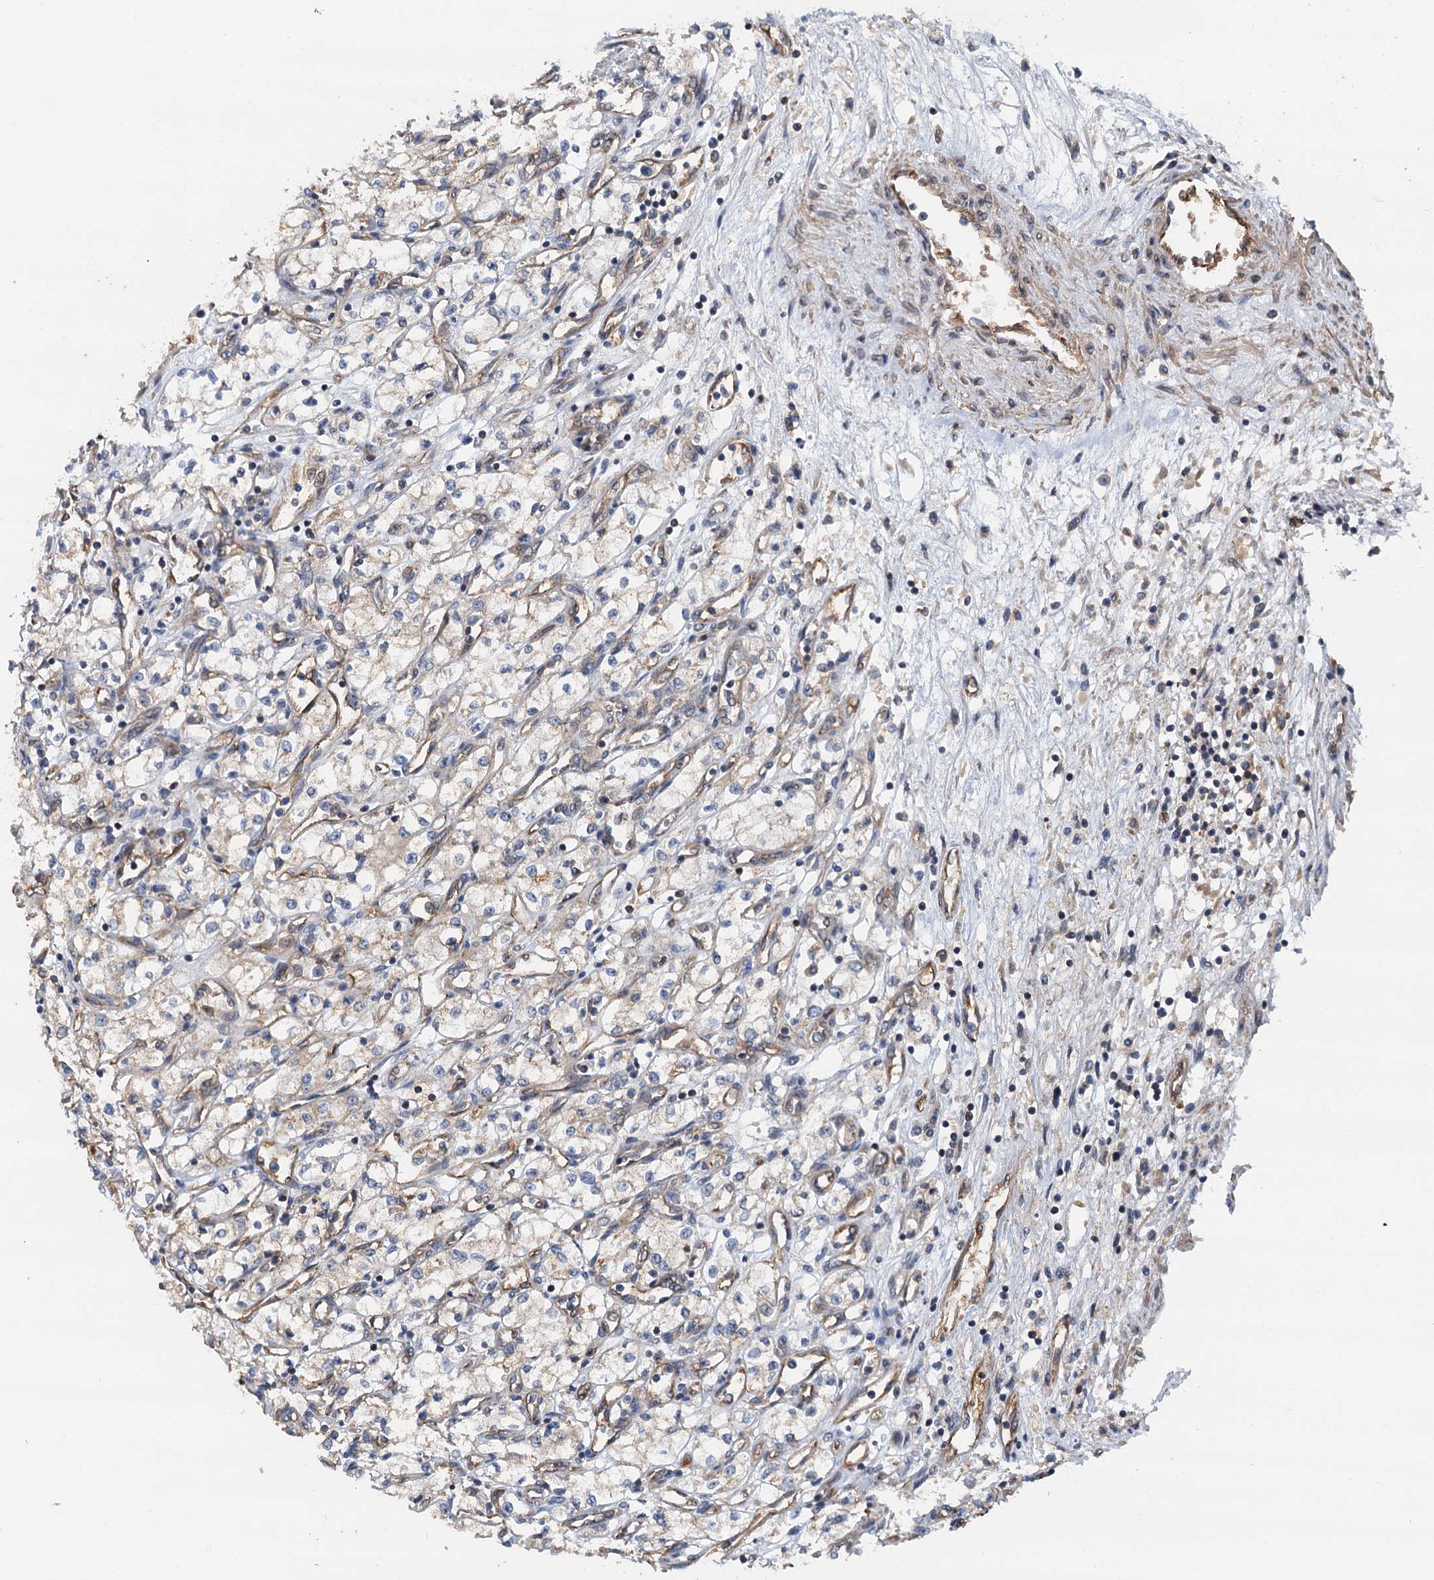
{"staining": {"intensity": "weak", "quantity": "25%-75%", "location": "cytoplasmic/membranous"}, "tissue": "renal cancer", "cell_type": "Tumor cells", "image_type": "cancer", "snomed": [{"axis": "morphology", "description": "Adenocarcinoma, NOS"}, {"axis": "topography", "description": "Kidney"}], "caption": "DAB immunohistochemical staining of human adenocarcinoma (renal) displays weak cytoplasmic/membranous protein positivity in about 25%-75% of tumor cells.", "gene": "ROGDI", "patient": {"sex": "male", "age": 59}}